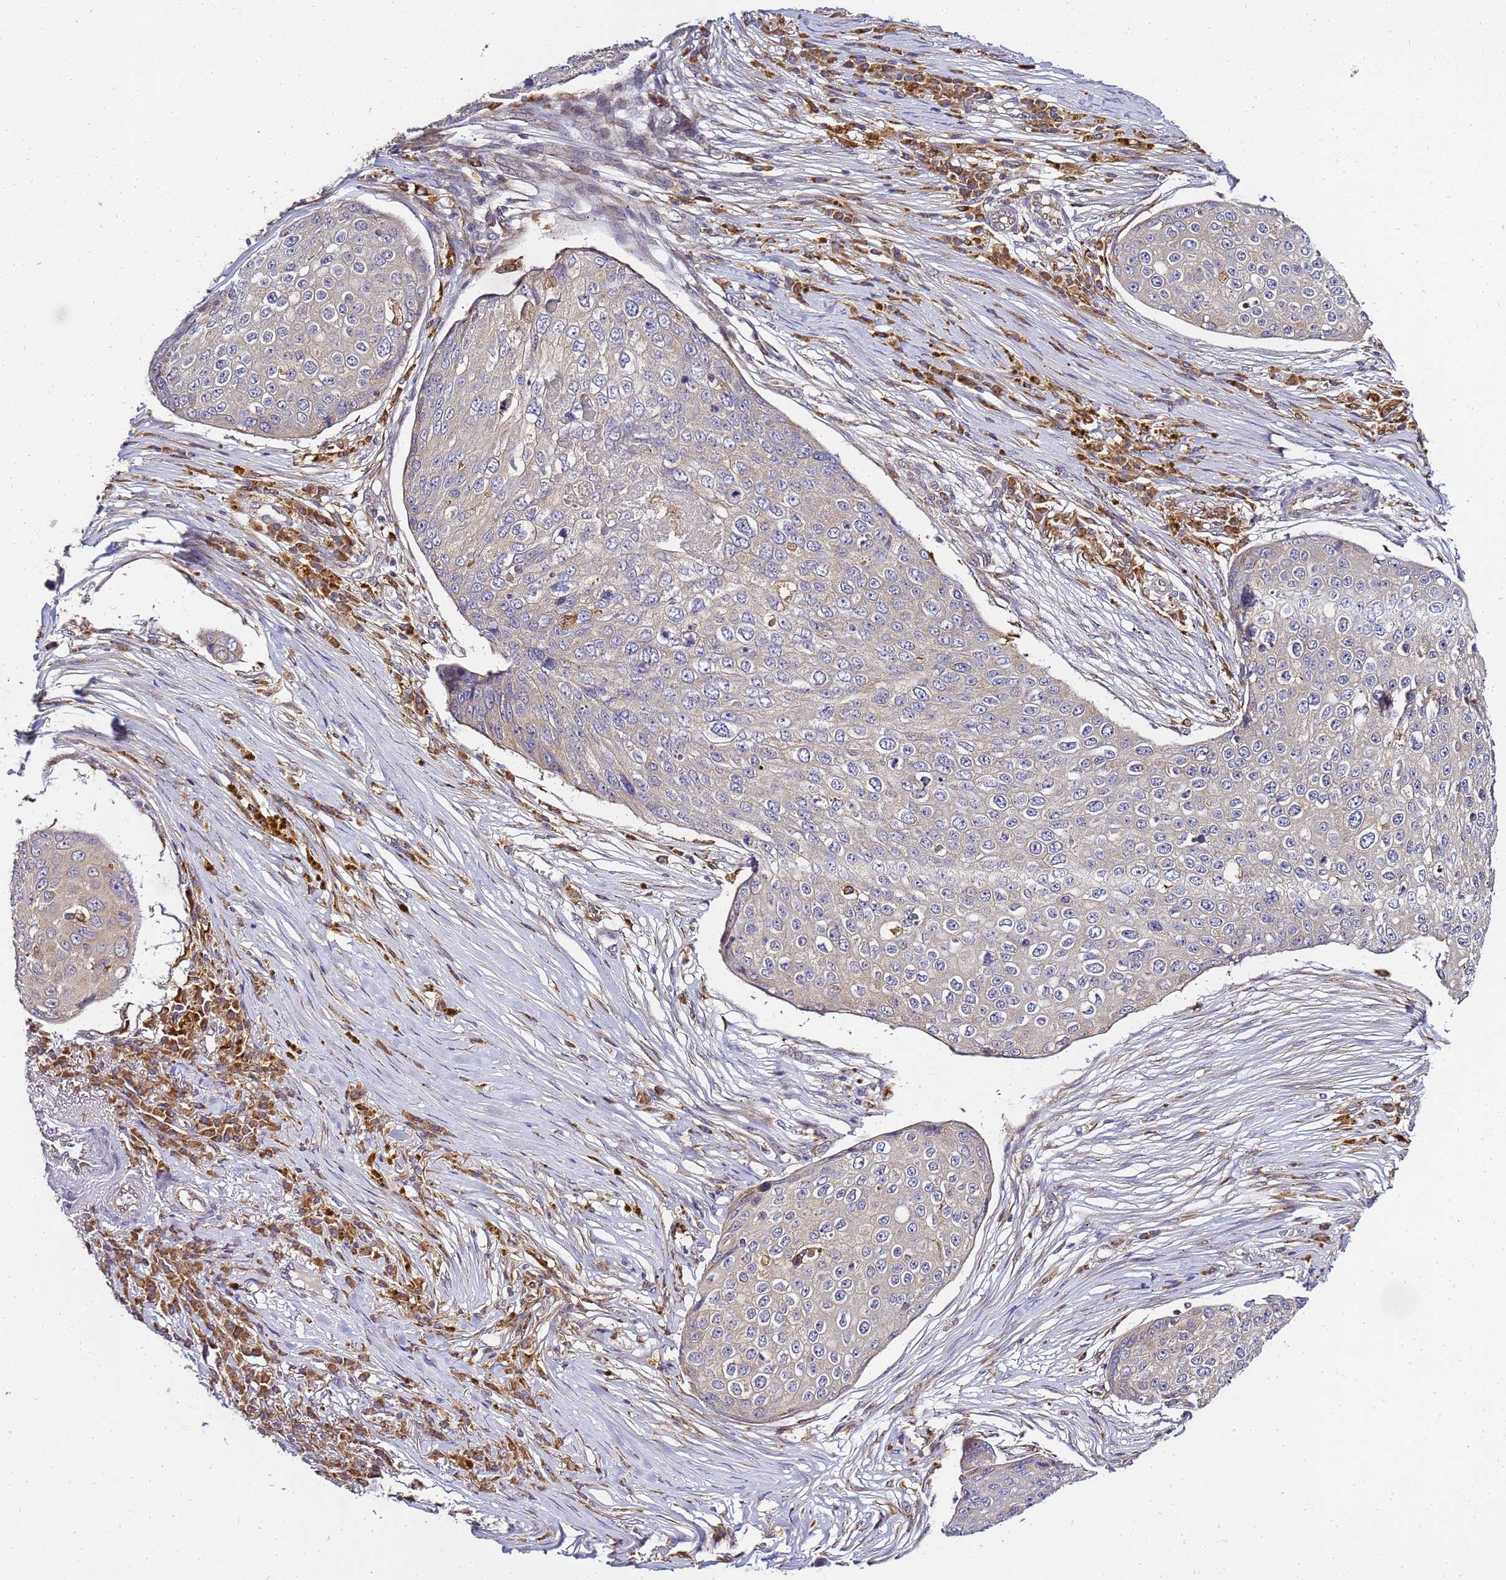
{"staining": {"intensity": "negative", "quantity": "none", "location": "none"}, "tissue": "skin cancer", "cell_type": "Tumor cells", "image_type": "cancer", "snomed": [{"axis": "morphology", "description": "Squamous cell carcinoma, NOS"}, {"axis": "topography", "description": "Skin"}], "caption": "This is an IHC image of skin cancer. There is no positivity in tumor cells.", "gene": "ADPGK", "patient": {"sex": "male", "age": 71}}